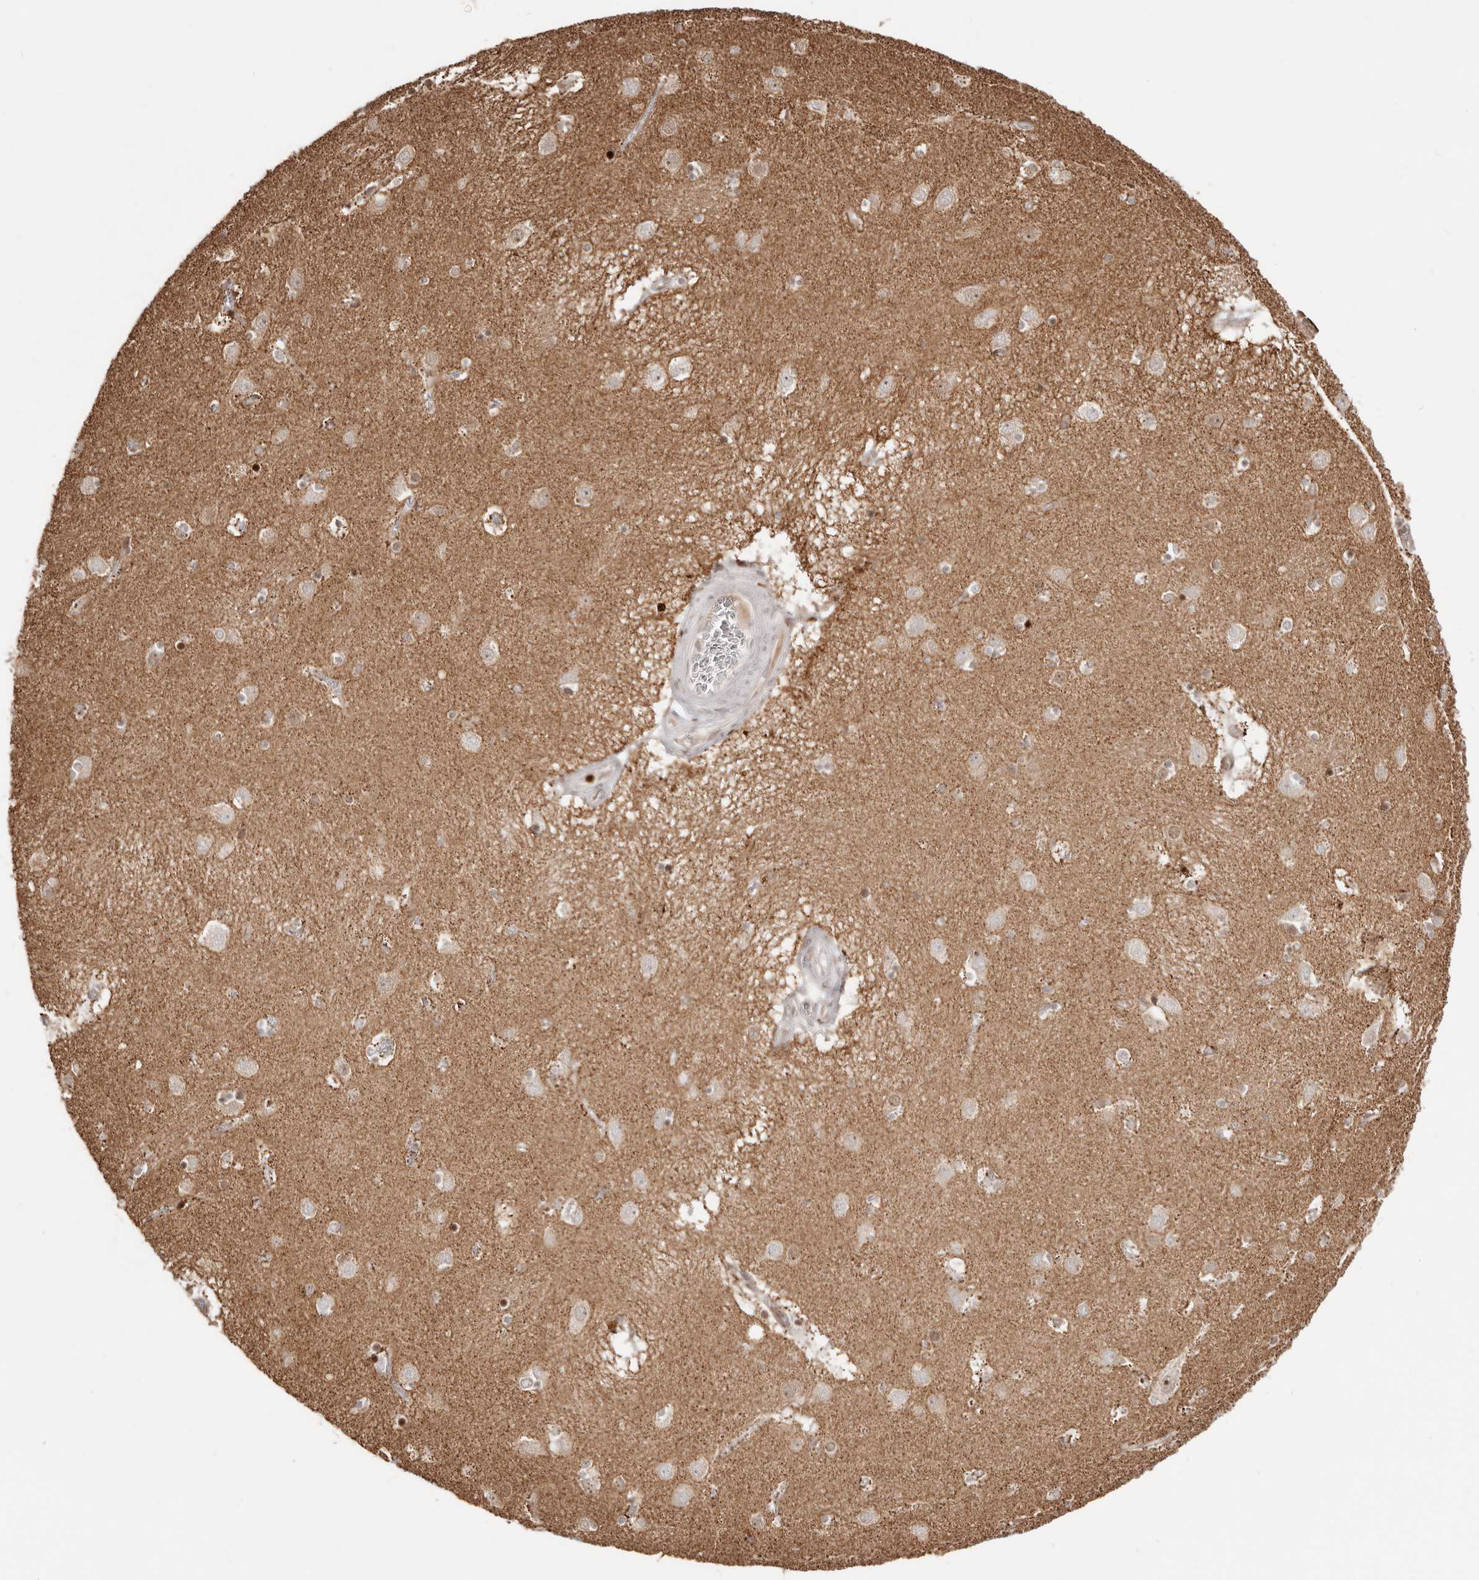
{"staining": {"intensity": "strong", "quantity": "<25%", "location": "nuclear"}, "tissue": "caudate", "cell_type": "Glial cells", "image_type": "normal", "snomed": [{"axis": "morphology", "description": "Normal tissue, NOS"}, {"axis": "topography", "description": "Lateral ventricle wall"}], "caption": "Immunohistochemistry micrograph of unremarkable human caudate stained for a protein (brown), which reveals medium levels of strong nuclear expression in approximately <25% of glial cells.", "gene": "SZT2", "patient": {"sex": "male", "age": 70}}